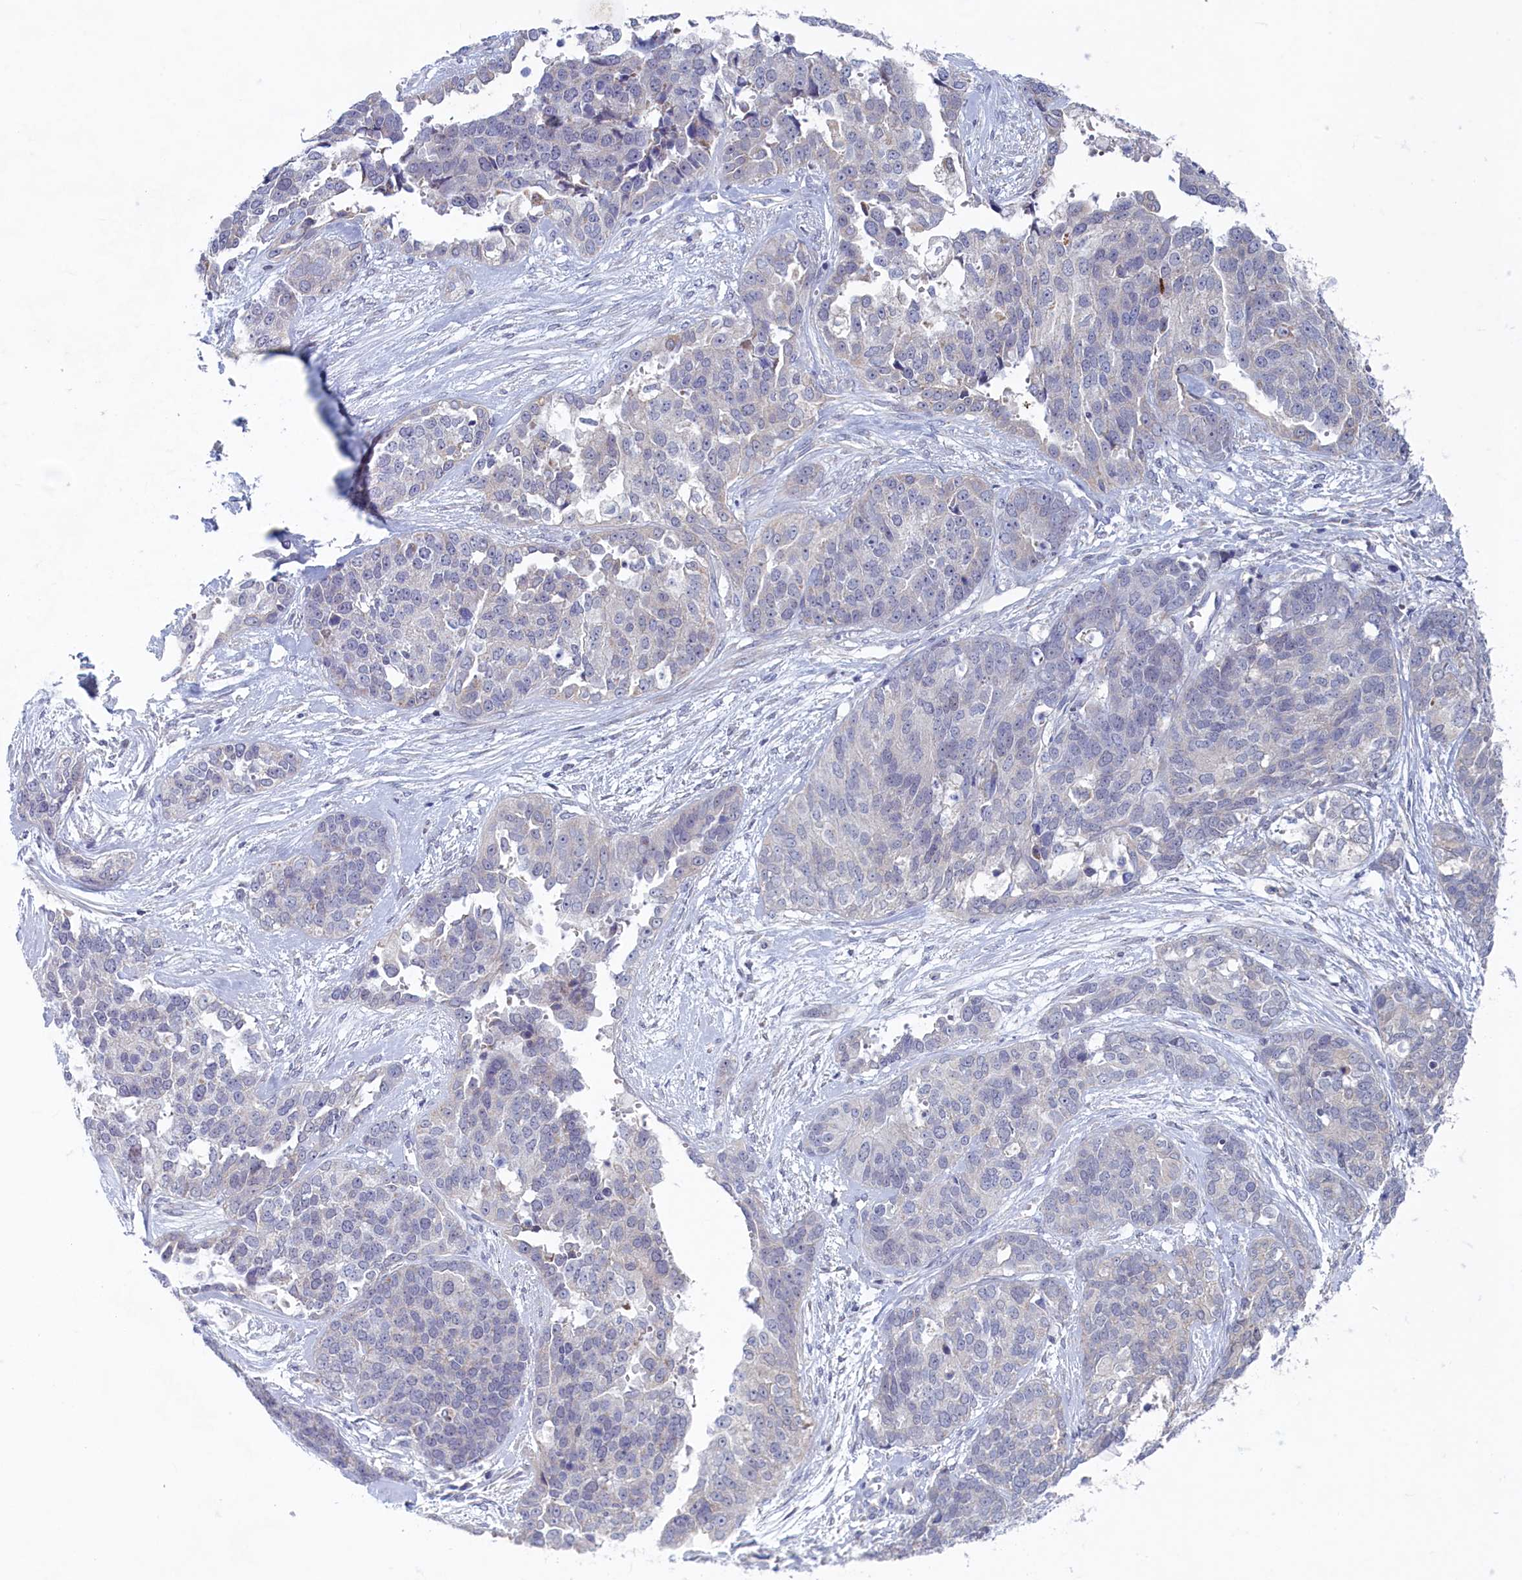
{"staining": {"intensity": "negative", "quantity": "none", "location": "none"}, "tissue": "ovarian cancer", "cell_type": "Tumor cells", "image_type": "cancer", "snomed": [{"axis": "morphology", "description": "Cystadenocarcinoma, serous, NOS"}, {"axis": "topography", "description": "Ovary"}], "caption": "A photomicrograph of ovarian cancer stained for a protein demonstrates no brown staining in tumor cells.", "gene": "WDR76", "patient": {"sex": "female", "age": 44}}